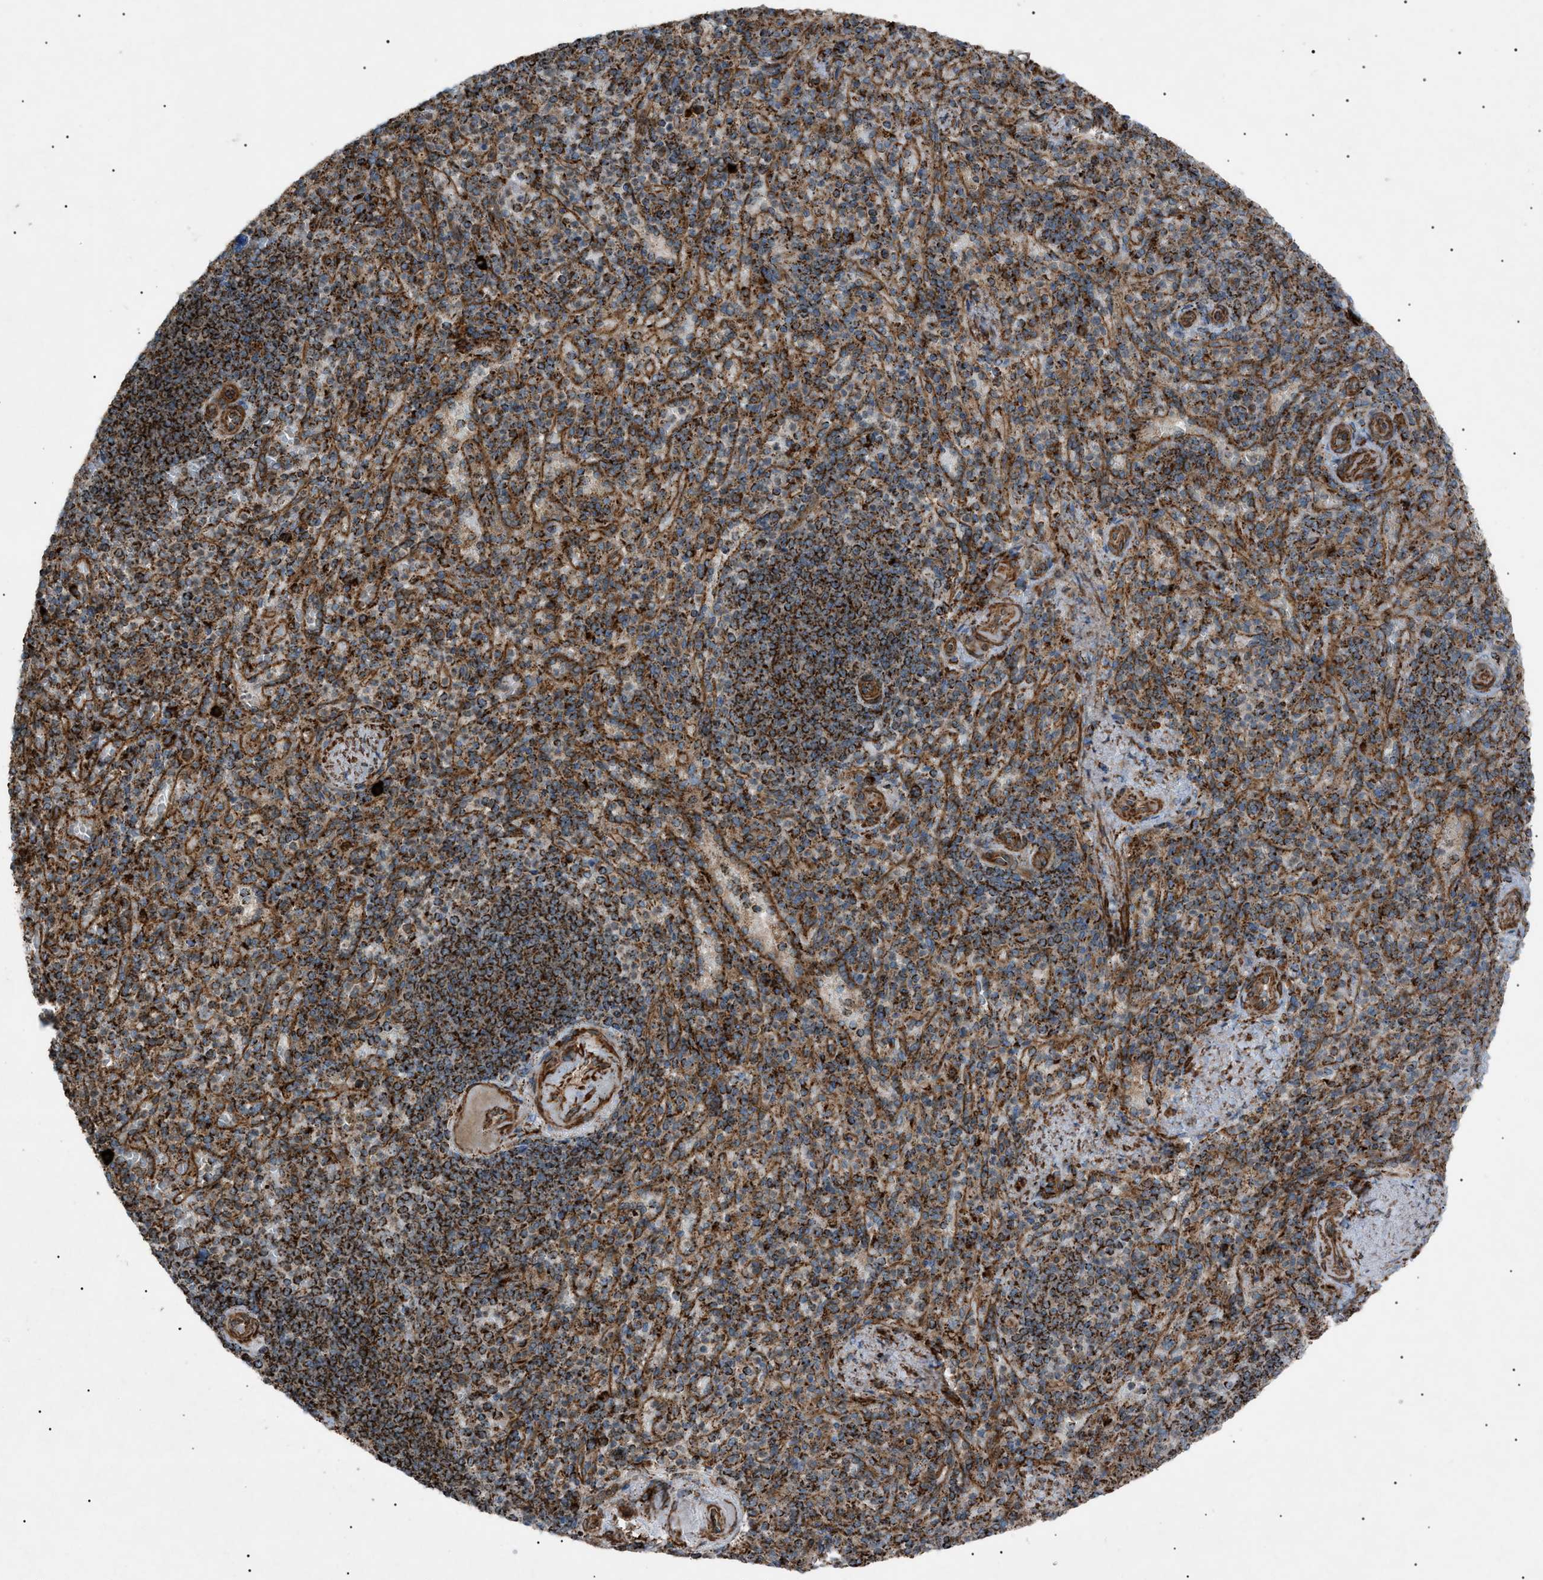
{"staining": {"intensity": "strong", "quantity": "25%-75%", "location": "cytoplasmic/membranous"}, "tissue": "spleen", "cell_type": "Cells in red pulp", "image_type": "normal", "snomed": [{"axis": "morphology", "description": "Normal tissue, NOS"}, {"axis": "topography", "description": "Spleen"}], "caption": "A micrograph of spleen stained for a protein reveals strong cytoplasmic/membranous brown staining in cells in red pulp.", "gene": "C1GALT1C1", "patient": {"sex": "female", "age": 74}}